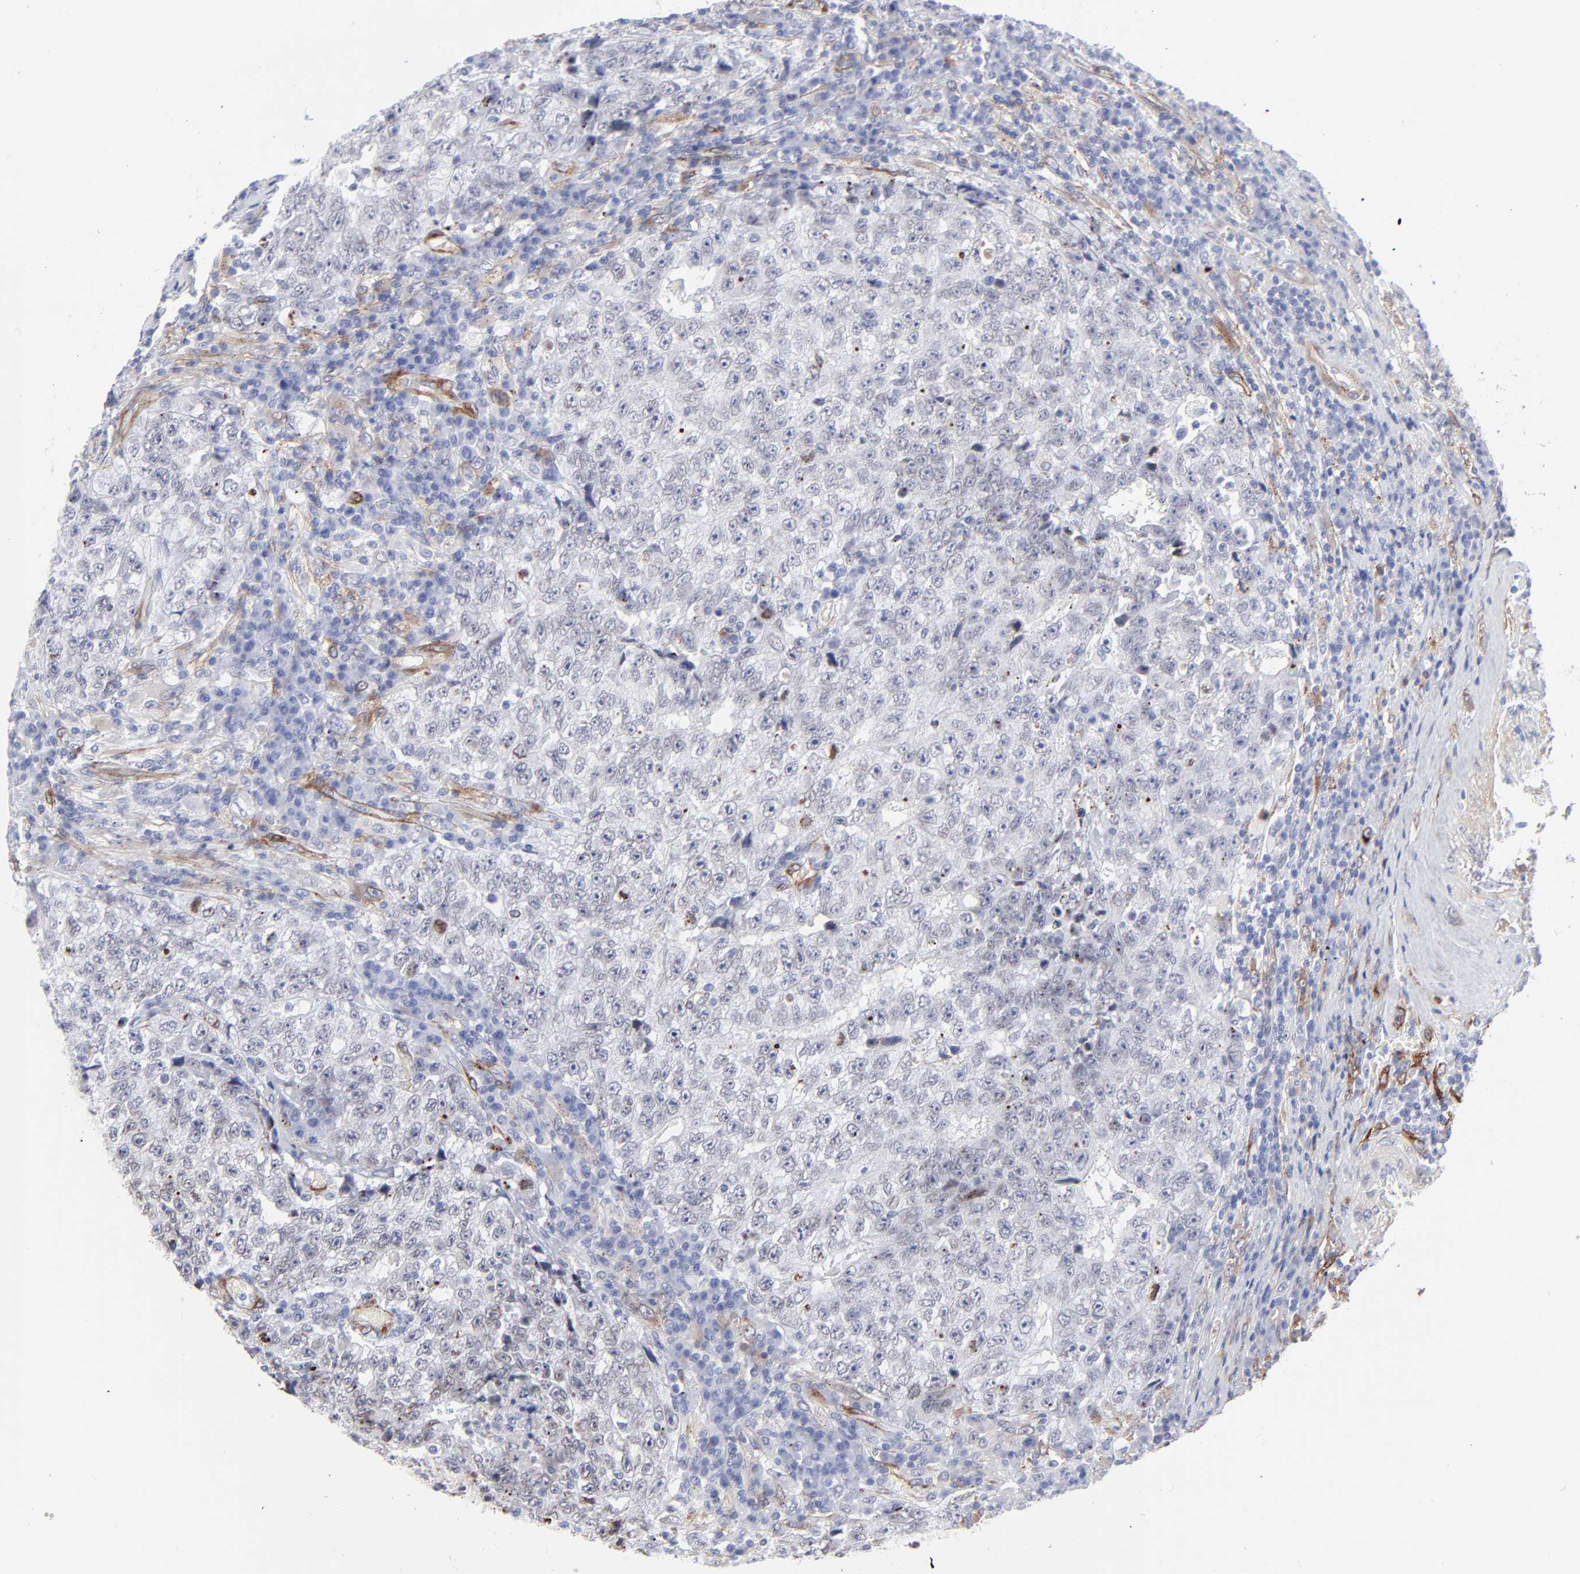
{"staining": {"intensity": "negative", "quantity": "none", "location": "none"}, "tissue": "testis cancer", "cell_type": "Tumor cells", "image_type": "cancer", "snomed": [{"axis": "morphology", "description": "Necrosis, NOS"}, {"axis": "morphology", "description": "Carcinoma, Embryonal, NOS"}, {"axis": "topography", "description": "Testis"}], "caption": "Immunohistochemical staining of testis embryonal carcinoma exhibits no significant staining in tumor cells. Brightfield microscopy of immunohistochemistry stained with DAB (brown) and hematoxylin (blue), captured at high magnification.", "gene": "PDGFRB", "patient": {"sex": "male", "age": 19}}